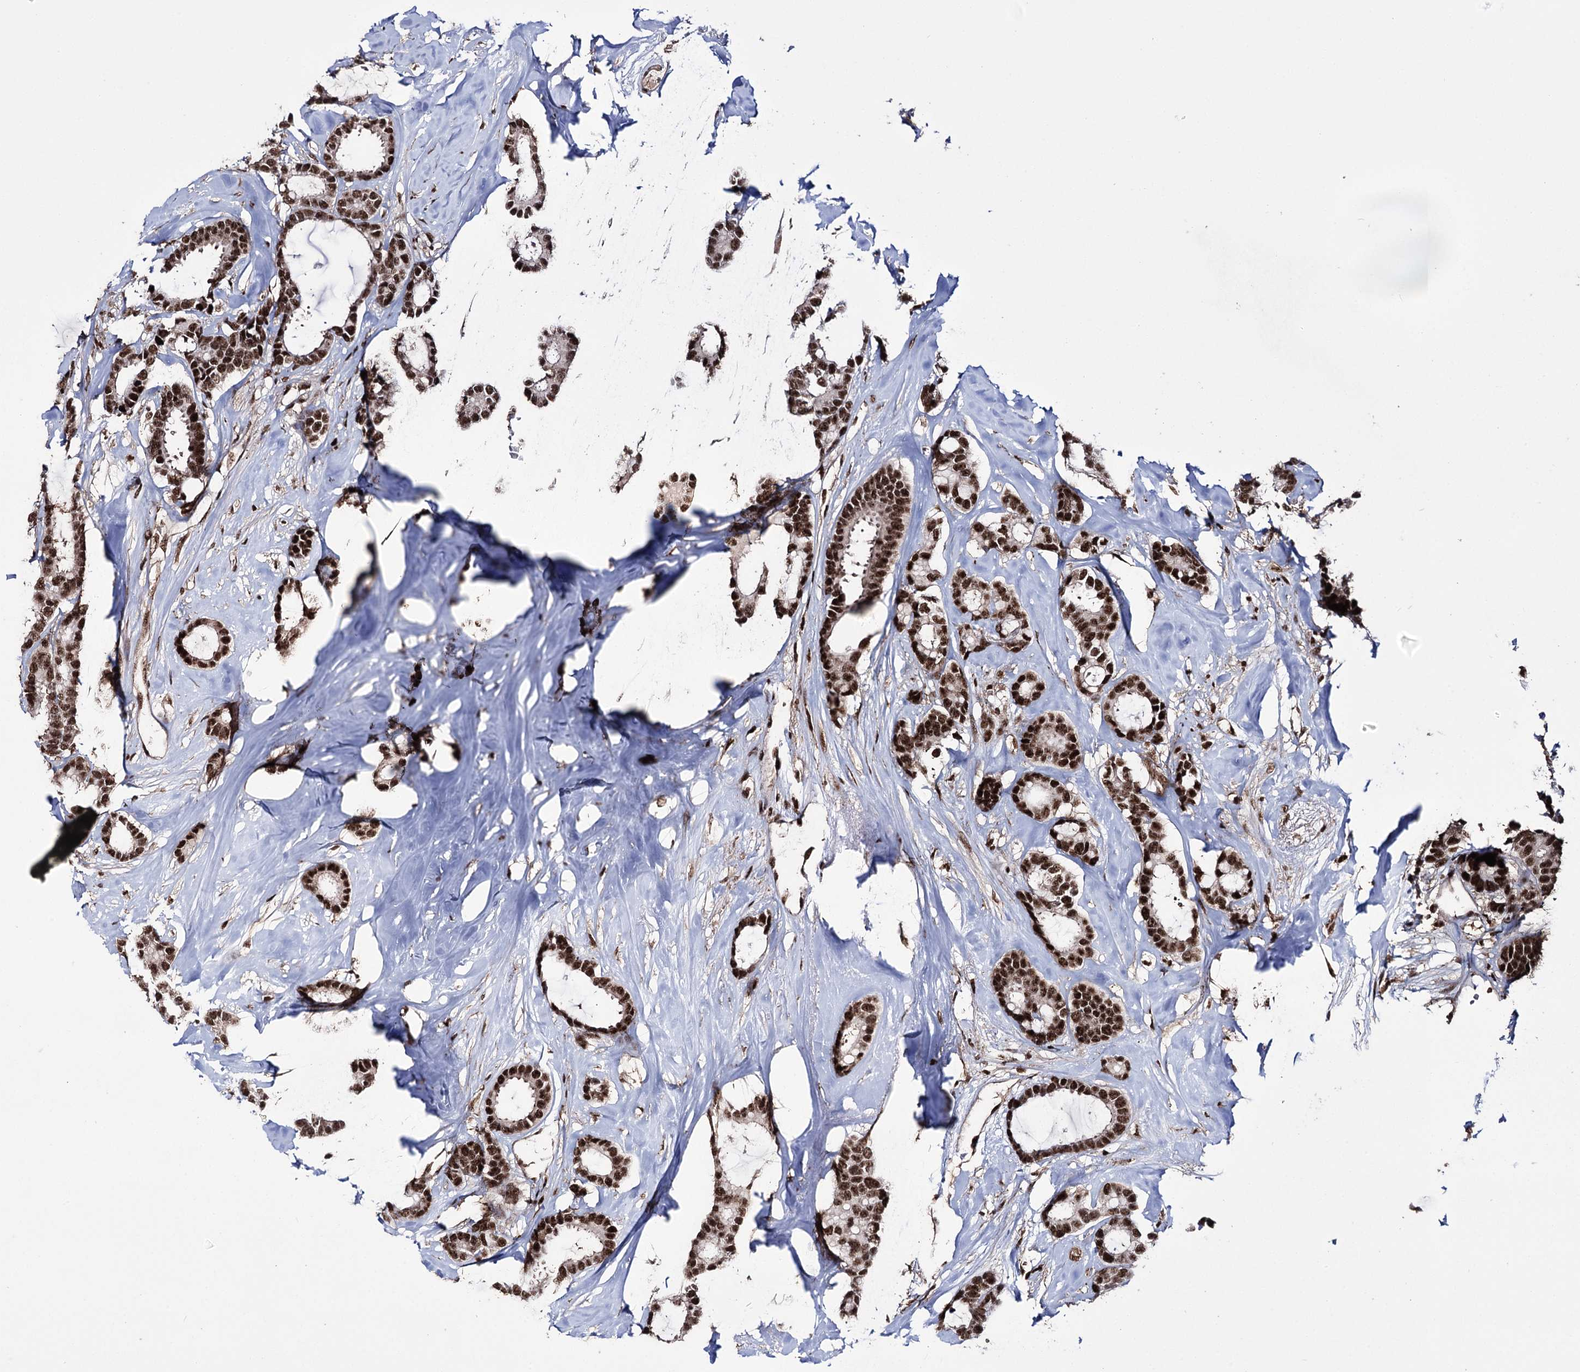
{"staining": {"intensity": "strong", "quantity": ">75%", "location": "nuclear"}, "tissue": "breast cancer", "cell_type": "Tumor cells", "image_type": "cancer", "snomed": [{"axis": "morphology", "description": "Duct carcinoma"}, {"axis": "topography", "description": "Breast"}], "caption": "Breast cancer (infiltrating ductal carcinoma) stained for a protein (brown) reveals strong nuclear positive expression in approximately >75% of tumor cells.", "gene": "PRPF40A", "patient": {"sex": "female", "age": 87}}